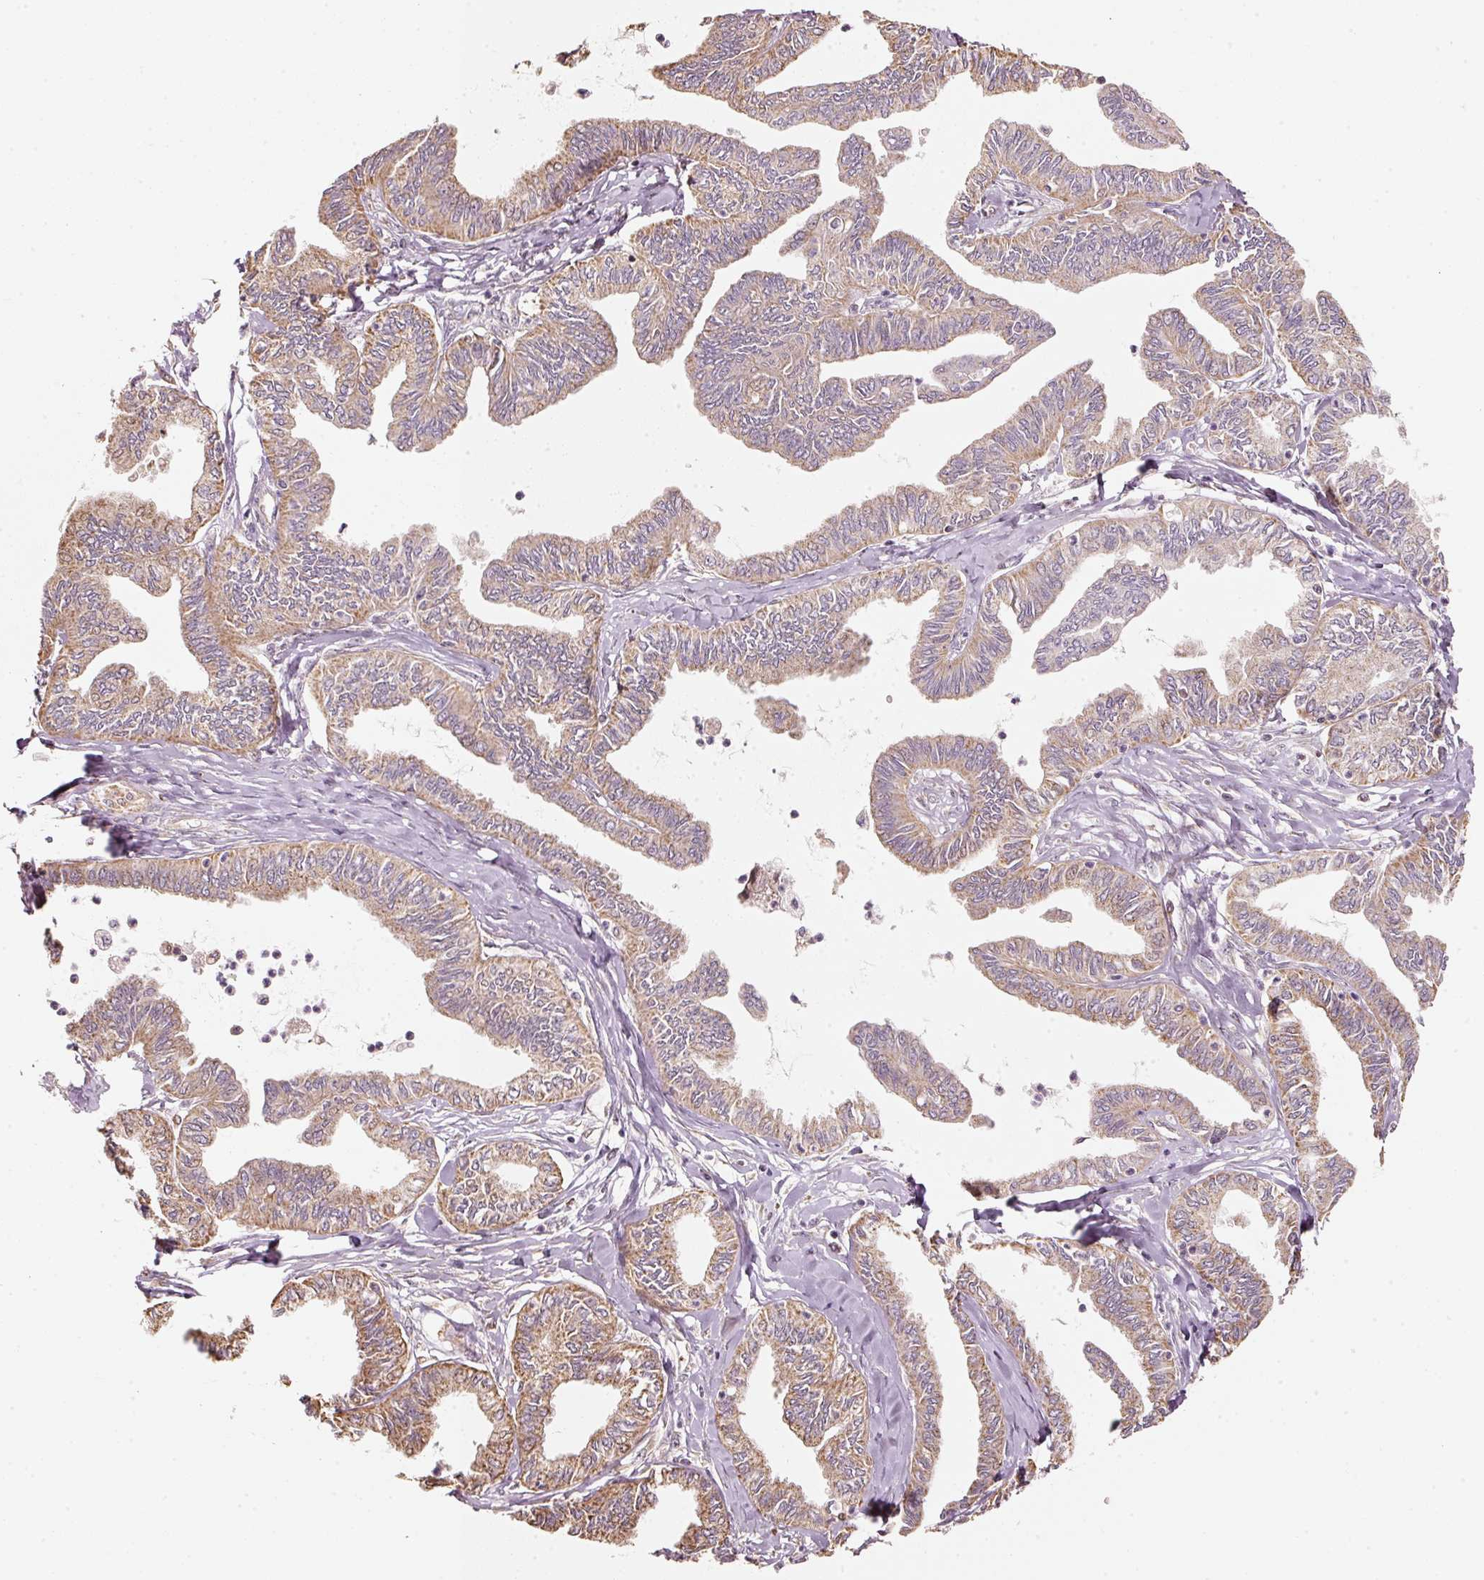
{"staining": {"intensity": "moderate", "quantity": ">75%", "location": "cytoplasmic/membranous"}, "tissue": "ovarian cancer", "cell_type": "Tumor cells", "image_type": "cancer", "snomed": [{"axis": "morphology", "description": "Carcinoma, endometroid"}, {"axis": "topography", "description": "Ovary"}], "caption": "Ovarian endometroid carcinoma stained for a protein shows moderate cytoplasmic/membranous positivity in tumor cells. The protein is shown in brown color, while the nuclei are stained blue.", "gene": "RAB35", "patient": {"sex": "female", "age": 70}}